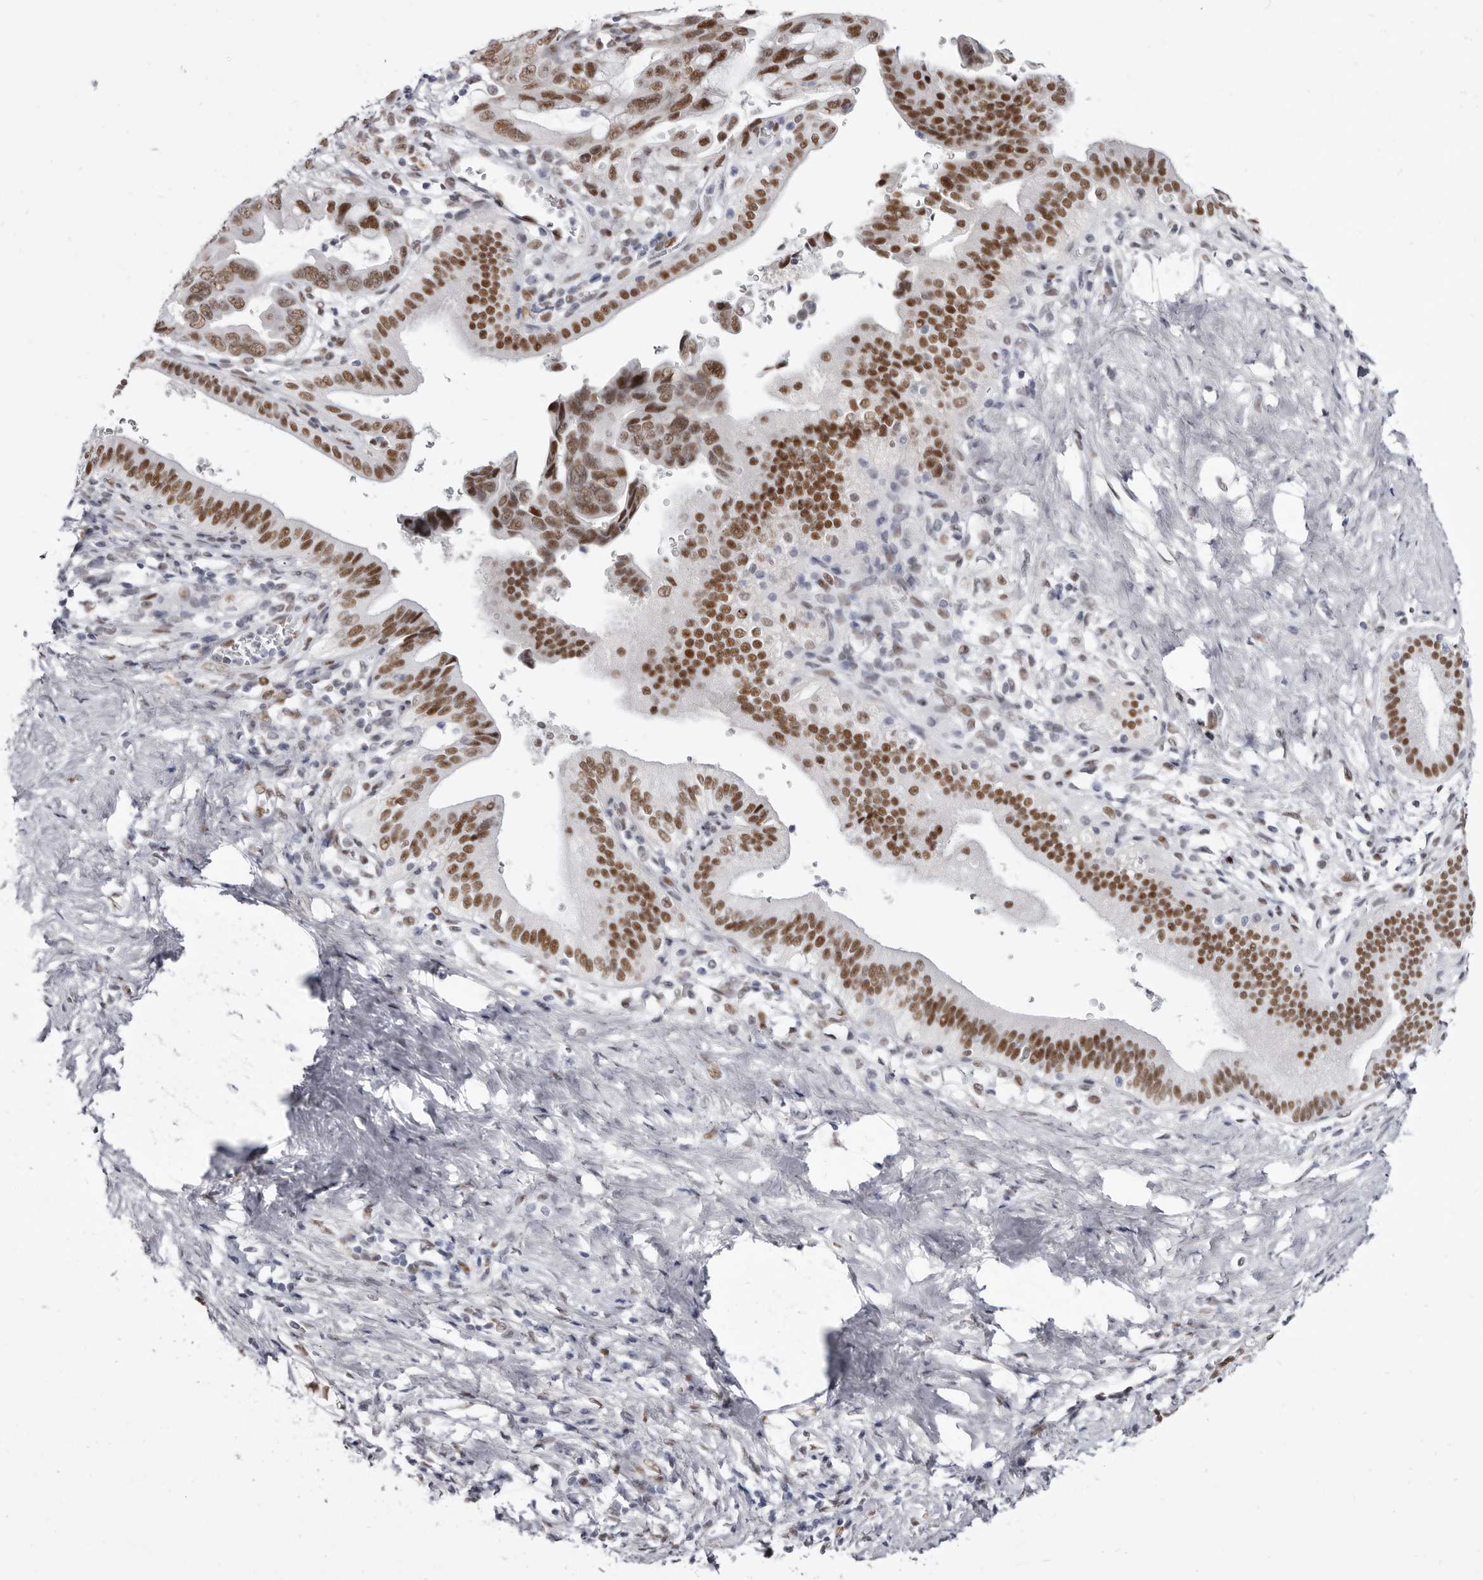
{"staining": {"intensity": "moderate", "quantity": ">75%", "location": "nuclear"}, "tissue": "pancreatic cancer", "cell_type": "Tumor cells", "image_type": "cancer", "snomed": [{"axis": "morphology", "description": "Adenocarcinoma, NOS"}, {"axis": "topography", "description": "Pancreas"}], "caption": "Human pancreatic adenocarcinoma stained for a protein (brown) exhibits moderate nuclear positive positivity in about >75% of tumor cells.", "gene": "ZNF326", "patient": {"sex": "female", "age": 72}}